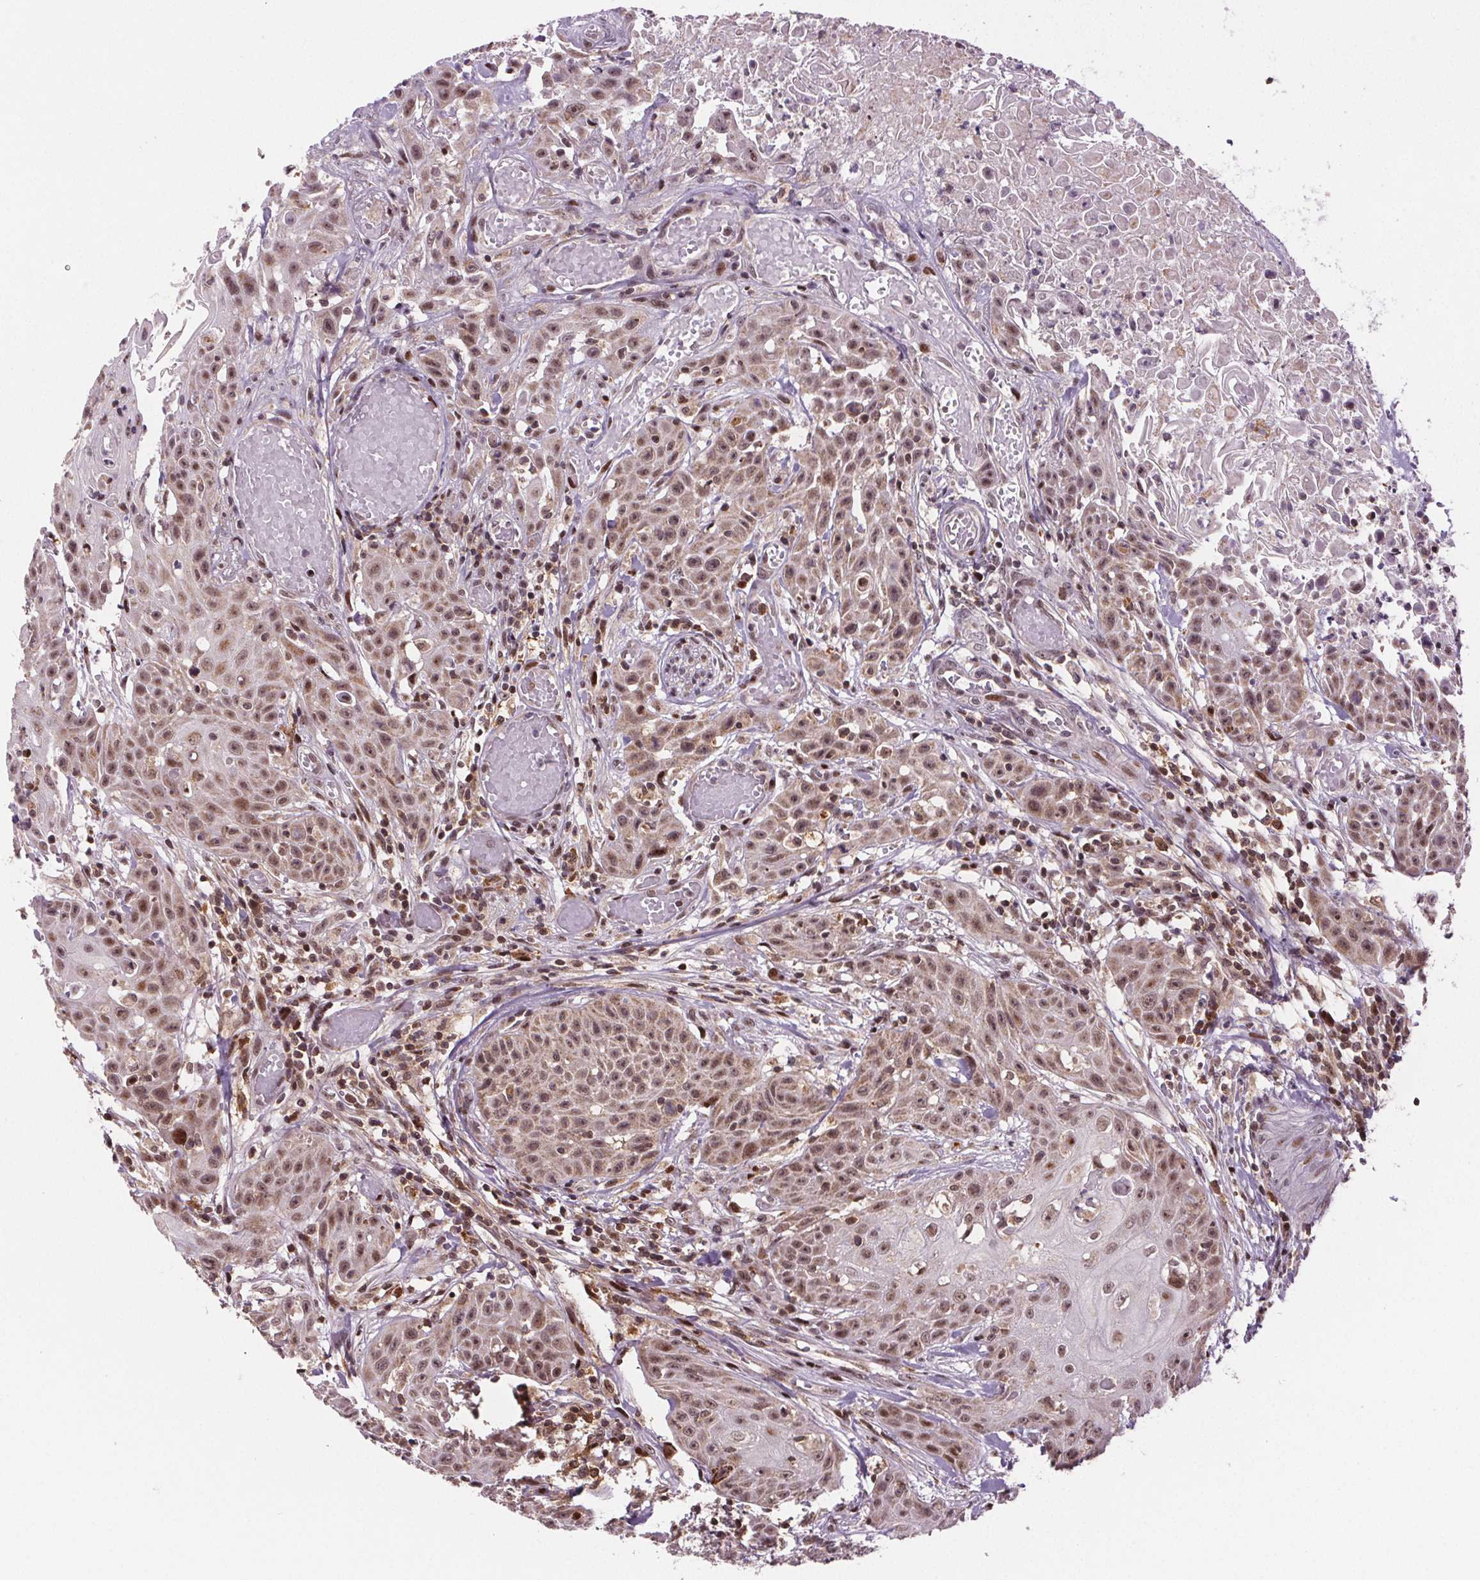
{"staining": {"intensity": "moderate", "quantity": ">75%", "location": "cytoplasmic/membranous,nuclear"}, "tissue": "head and neck cancer", "cell_type": "Tumor cells", "image_type": "cancer", "snomed": [{"axis": "morphology", "description": "Squamous cell carcinoma, NOS"}, {"axis": "topography", "description": "Oral tissue"}, {"axis": "topography", "description": "Head-Neck"}], "caption": "Protein staining of head and neck cancer tissue reveals moderate cytoplasmic/membranous and nuclear expression in about >75% of tumor cells. The staining was performed using DAB (3,3'-diaminobenzidine) to visualize the protein expression in brown, while the nuclei were stained in blue with hematoxylin (Magnification: 20x).", "gene": "SNRNP35", "patient": {"sex": "female", "age": 55}}